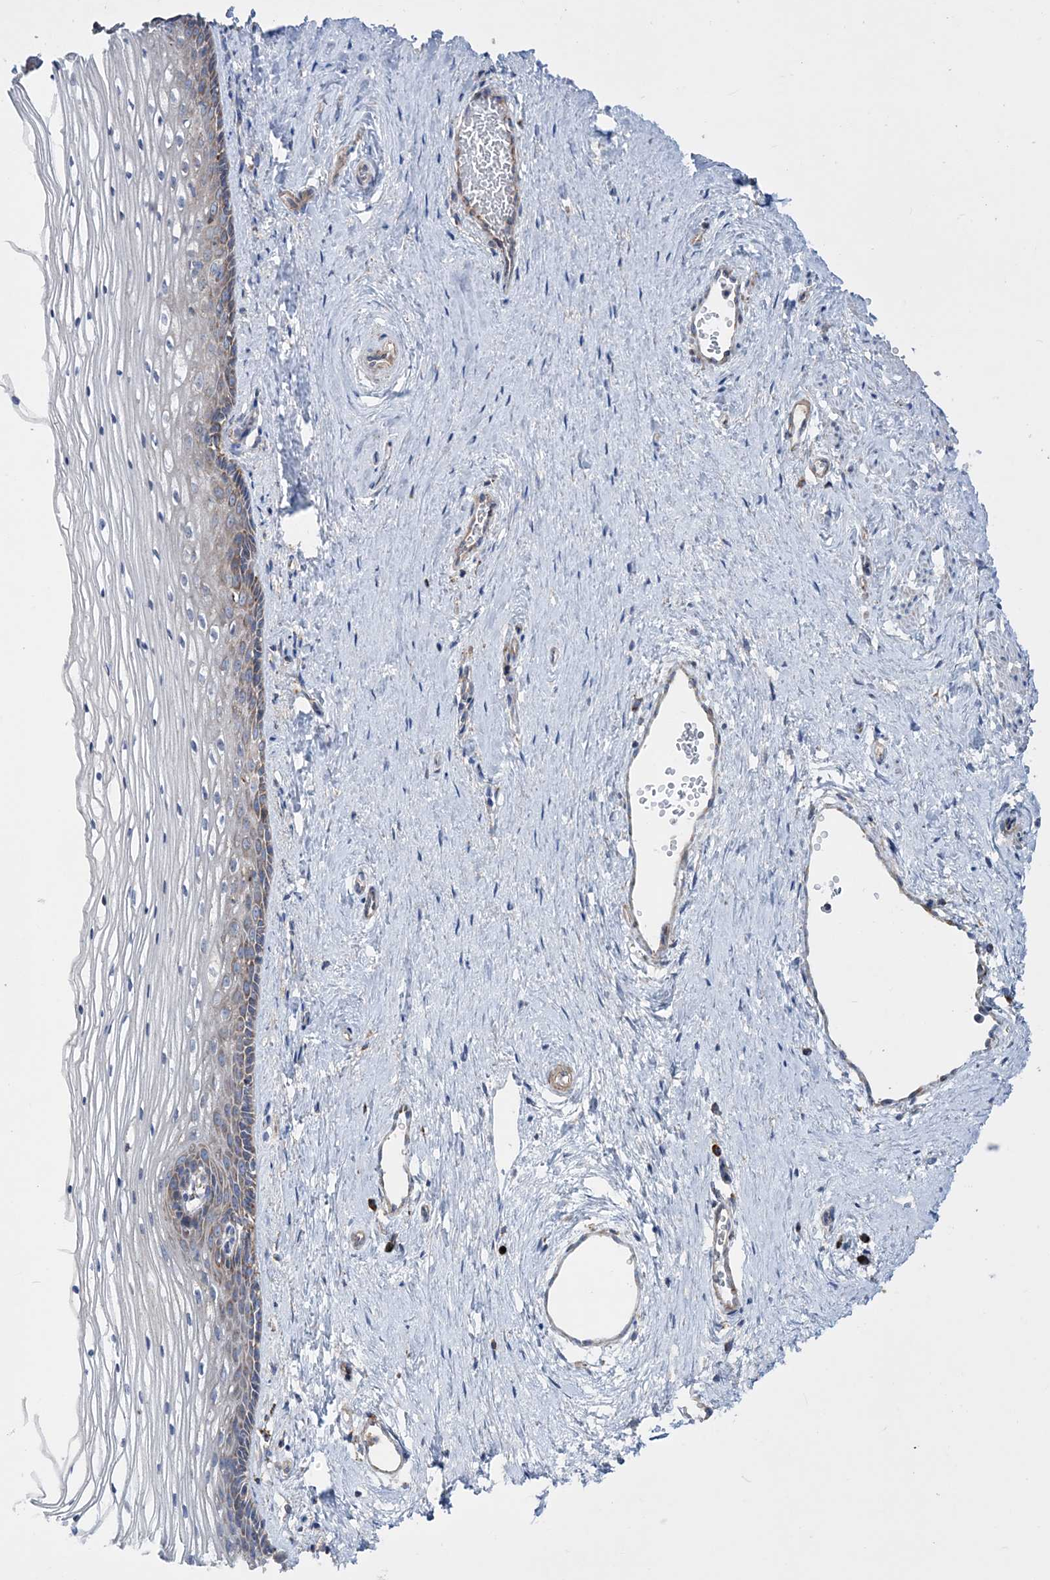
{"staining": {"intensity": "weak", "quantity": "<25%", "location": "cytoplasmic/membranous"}, "tissue": "vagina", "cell_type": "Squamous epithelial cells", "image_type": "normal", "snomed": [{"axis": "morphology", "description": "Normal tissue, NOS"}, {"axis": "topography", "description": "Vagina"}], "caption": "An immunohistochemistry histopathology image of normal vagina is shown. There is no staining in squamous epithelial cells of vagina. (DAB IHC visualized using brightfield microscopy, high magnification).", "gene": "NGLY1", "patient": {"sex": "female", "age": 46}}